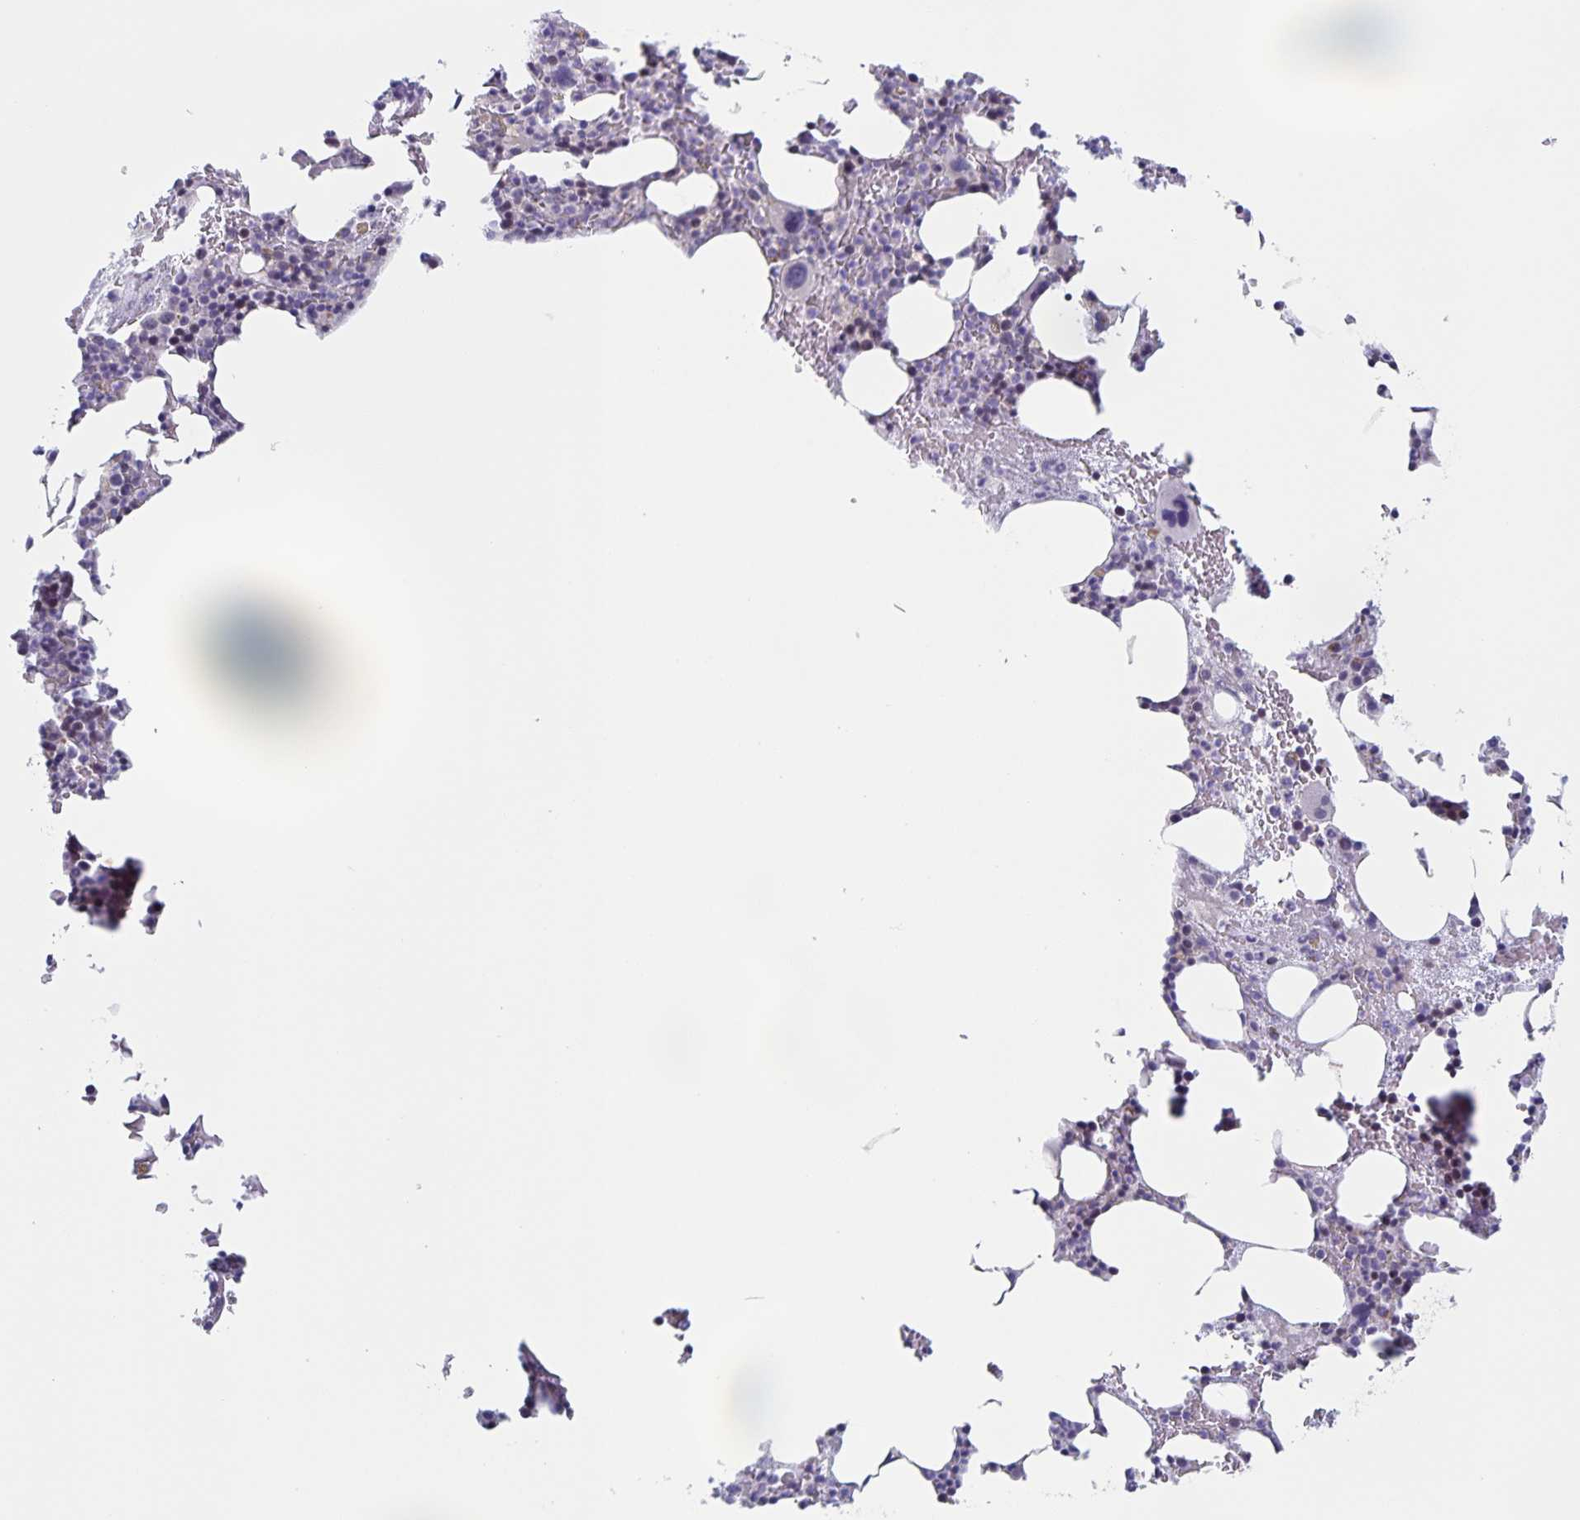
{"staining": {"intensity": "negative", "quantity": "none", "location": "none"}, "tissue": "bone marrow", "cell_type": "Hematopoietic cells", "image_type": "normal", "snomed": [{"axis": "morphology", "description": "Normal tissue, NOS"}, {"axis": "topography", "description": "Bone marrow"}], "caption": "Hematopoietic cells show no significant protein expression in normal bone marrow.", "gene": "CENPH", "patient": {"sex": "female", "age": 72}}